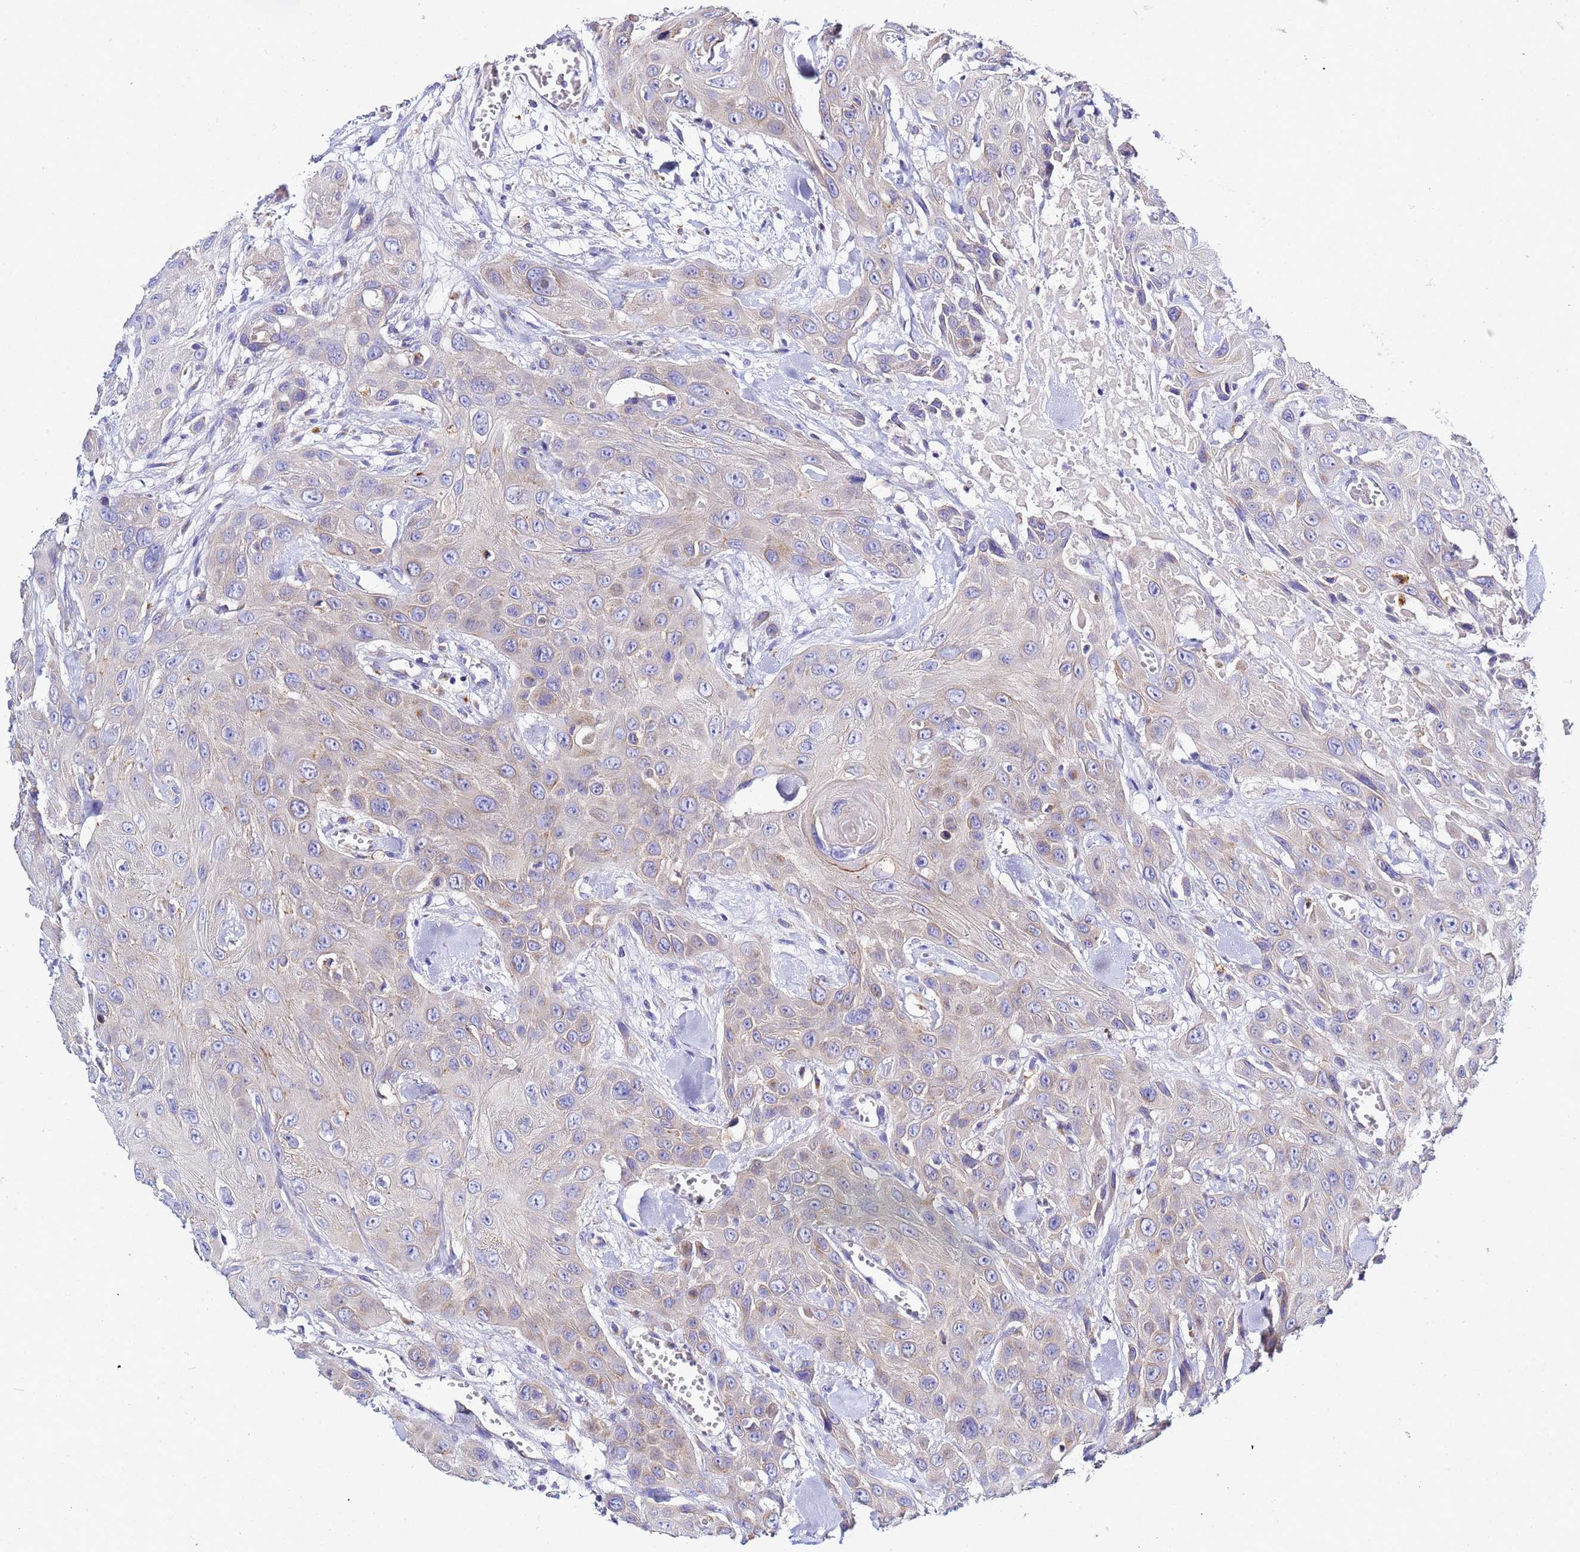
{"staining": {"intensity": "weak", "quantity": "<25%", "location": "cytoplasmic/membranous"}, "tissue": "head and neck cancer", "cell_type": "Tumor cells", "image_type": "cancer", "snomed": [{"axis": "morphology", "description": "Squamous cell carcinoma, NOS"}, {"axis": "topography", "description": "Head-Neck"}], "caption": "Photomicrograph shows no protein expression in tumor cells of head and neck cancer tissue.", "gene": "VTI1B", "patient": {"sex": "male", "age": 81}}